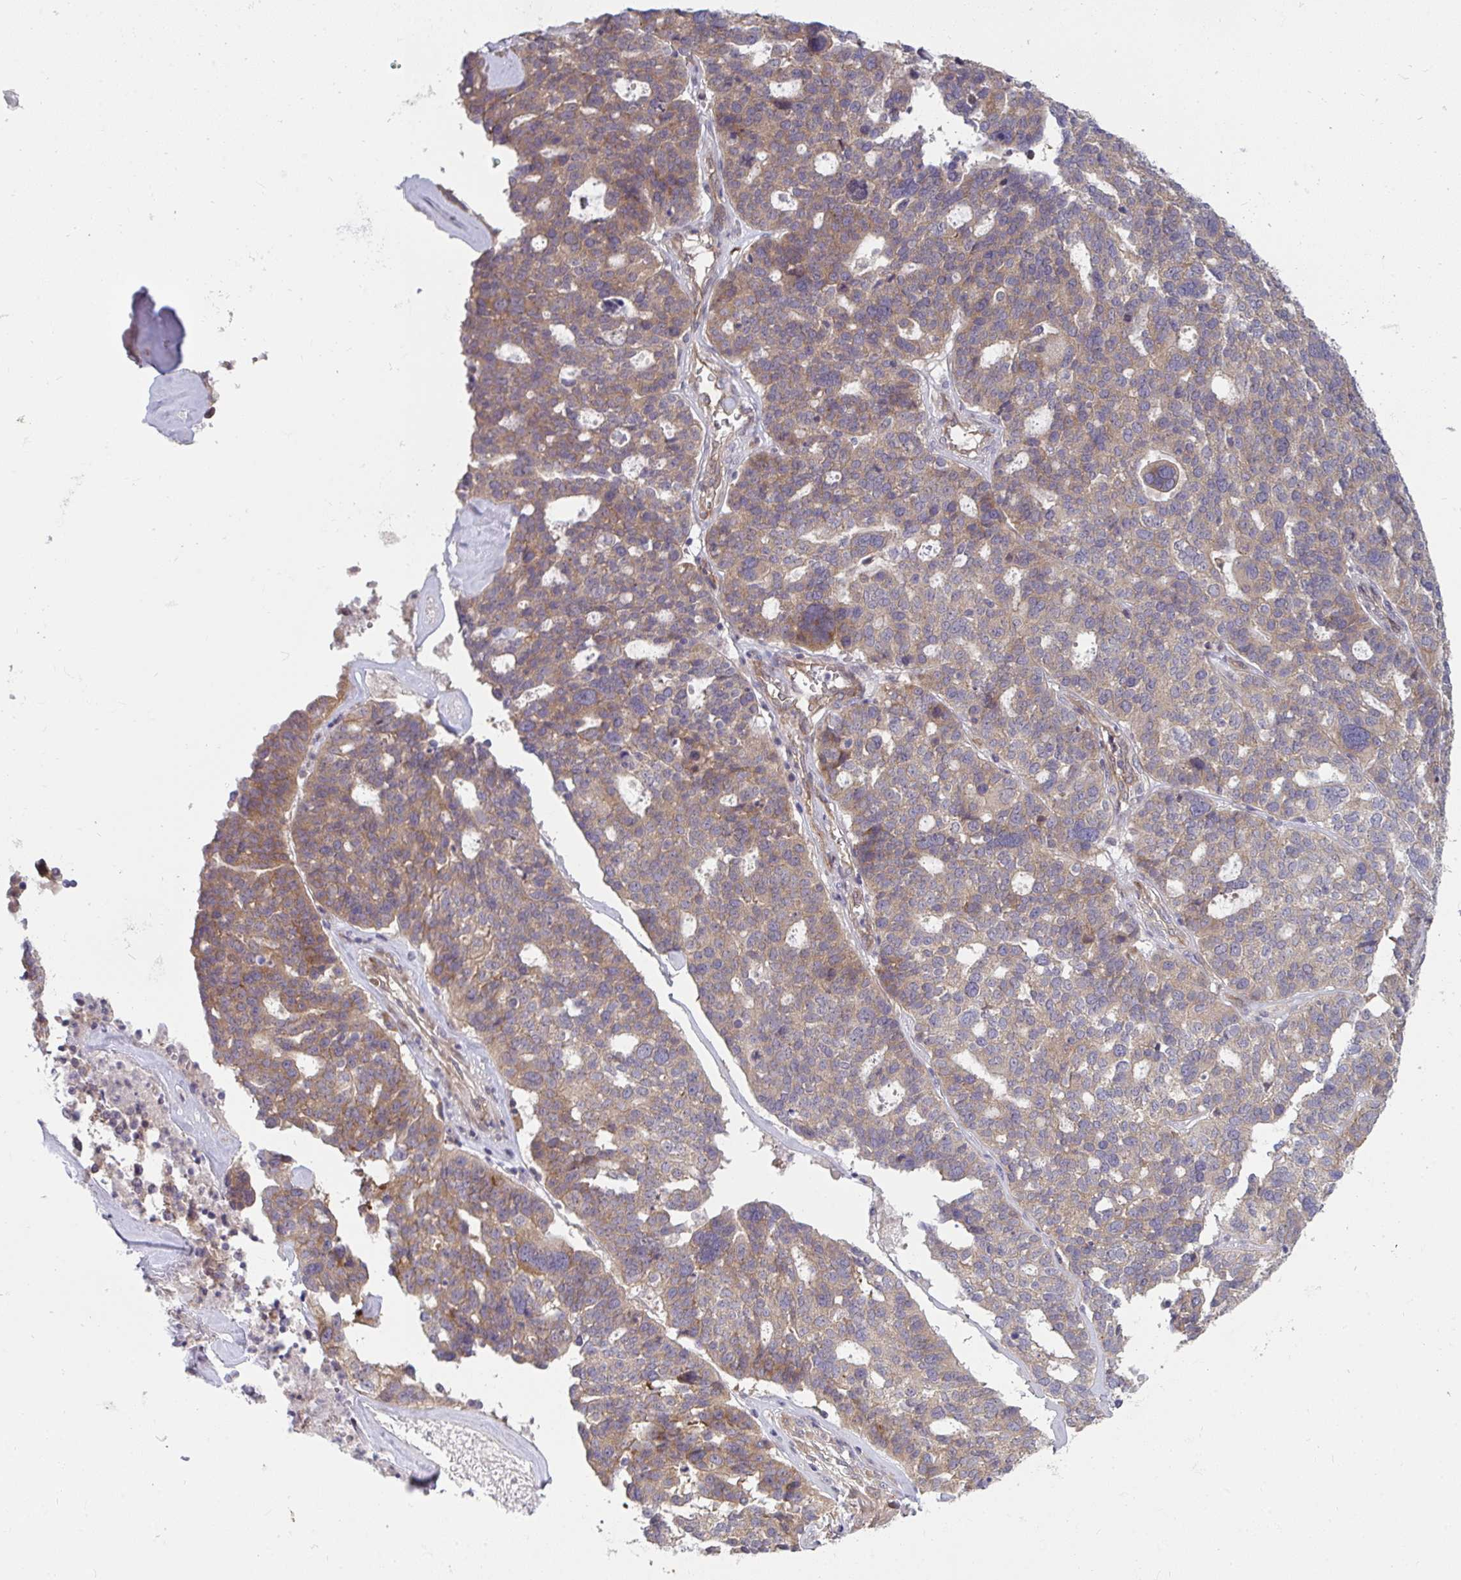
{"staining": {"intensity": "moderate", "quantity": ">75%", "location": "cytoplasmic/membranous"}, "tissue": "ovarian cancer", "cell_type": "Tumor cells", "image_type": "cancer", "snomed": [{"axis": "morphology", "description": "Cystadenocarcinoma, serous, NOS"}, {"axis": "topography", "description": "Ovary"}], "caption": "The immunohistochemical stain labels moderate cytoplasmic/membranous staining in tumor cells of ovarian cancer (serous cystadenocarcinoma) tissue. (DAB IHC with brightfield microscopy, high magnification).", "gene": "CASP9", "patient": {"sex": "female", "age": 59}}